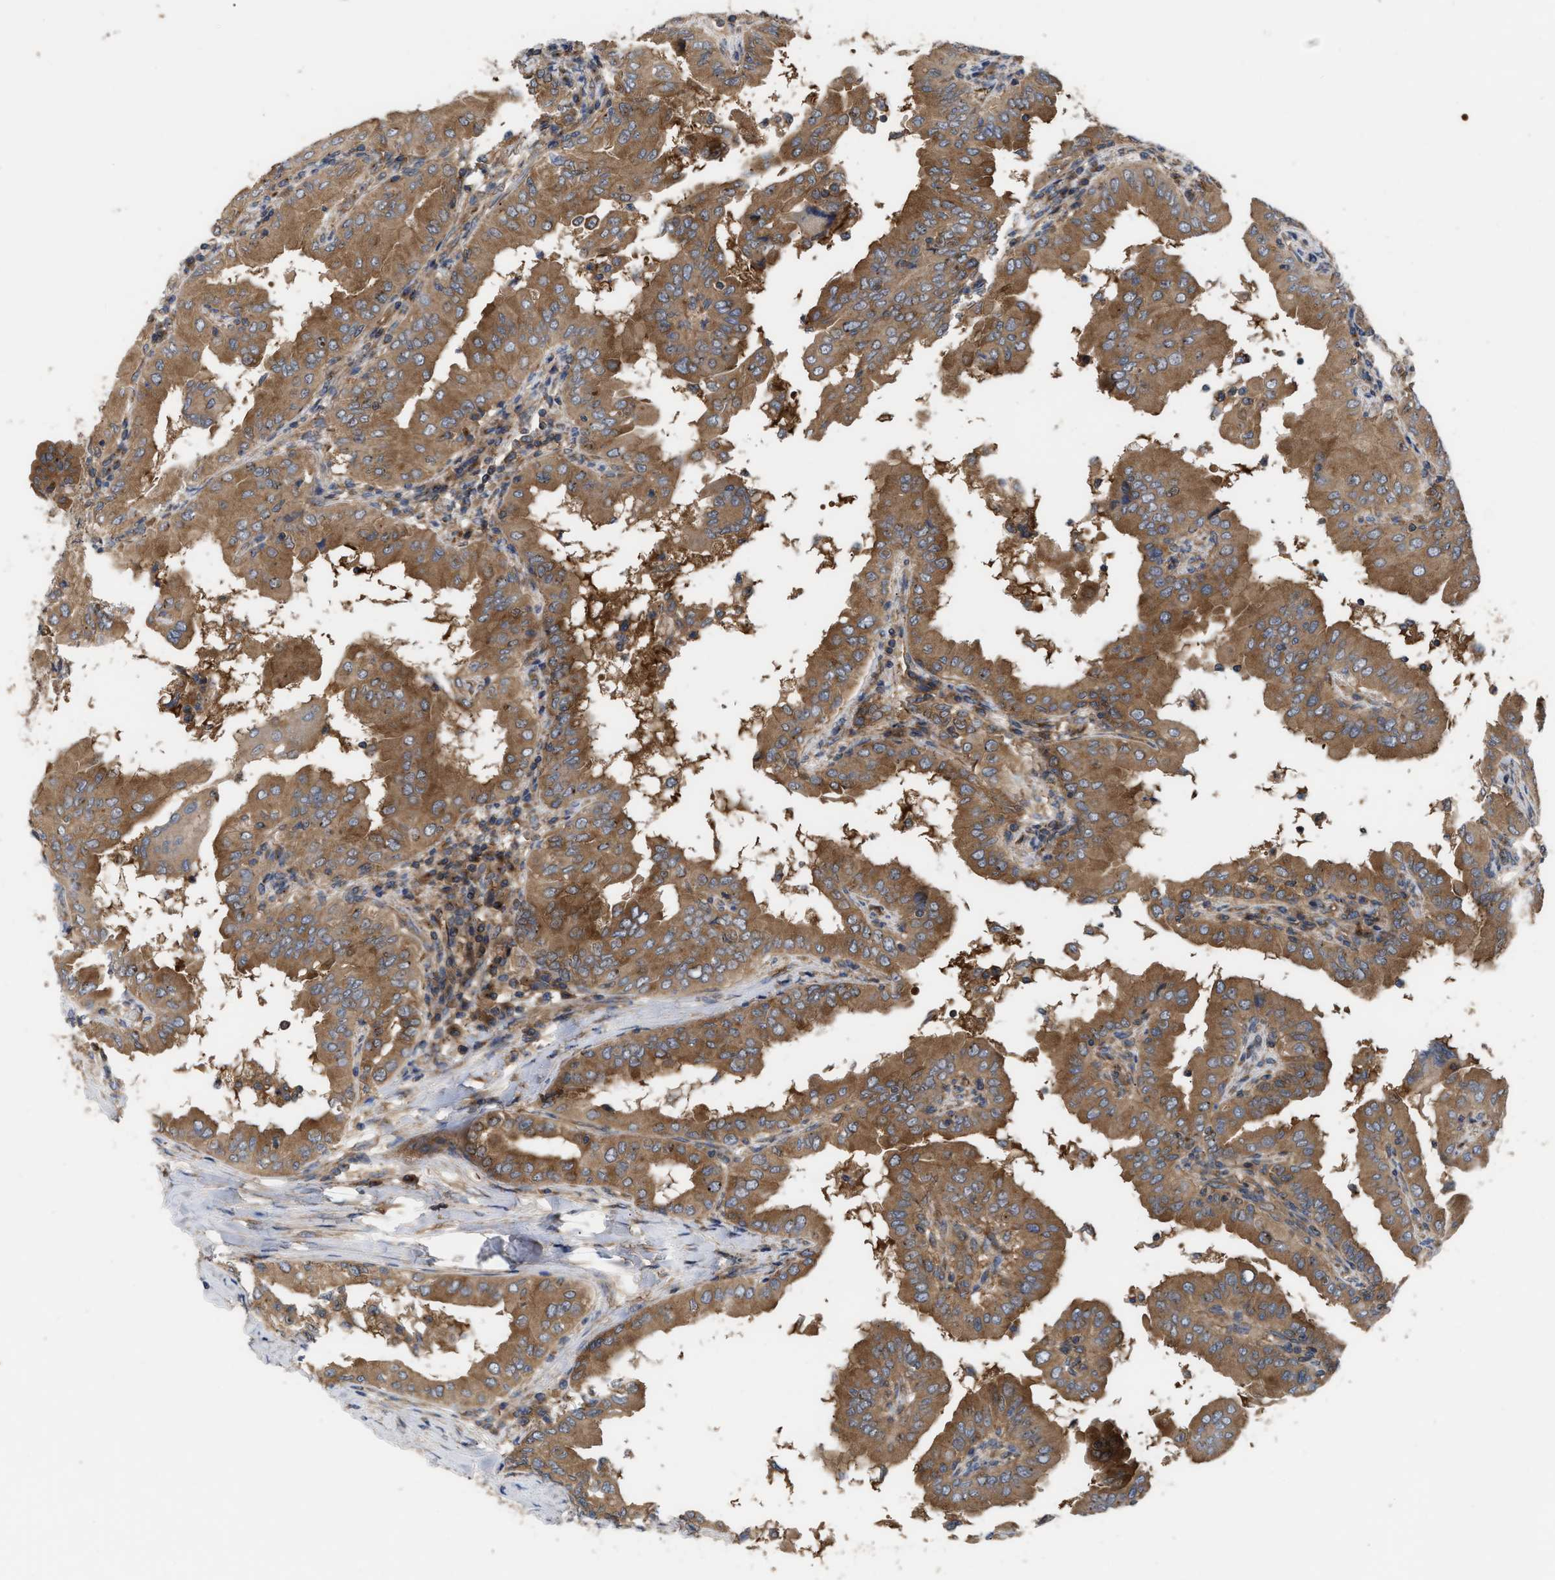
{"staining": {"intensity": "moderate", "quantity": ">75%", "location": "cytoplasmic/membranous"}, "tissue": "thyroid cancer", "cell_type": "Tumor cells", "image_type": "cancer", "snomed": [{"axis": "morphology", "description": "Papillary adenocarcinoma, NOS"}, {"axis": "topography", "description": "Thyroid gland"}], "caption": "Immunohistochemical staining of human thyroid cancer demonstrates medium levels of moderate cytoplasmic/membranous protein expression in about >75% of tumor cells.", "gene": "LAPTM4B", "patient": {"sex": "male", "age": 33}}